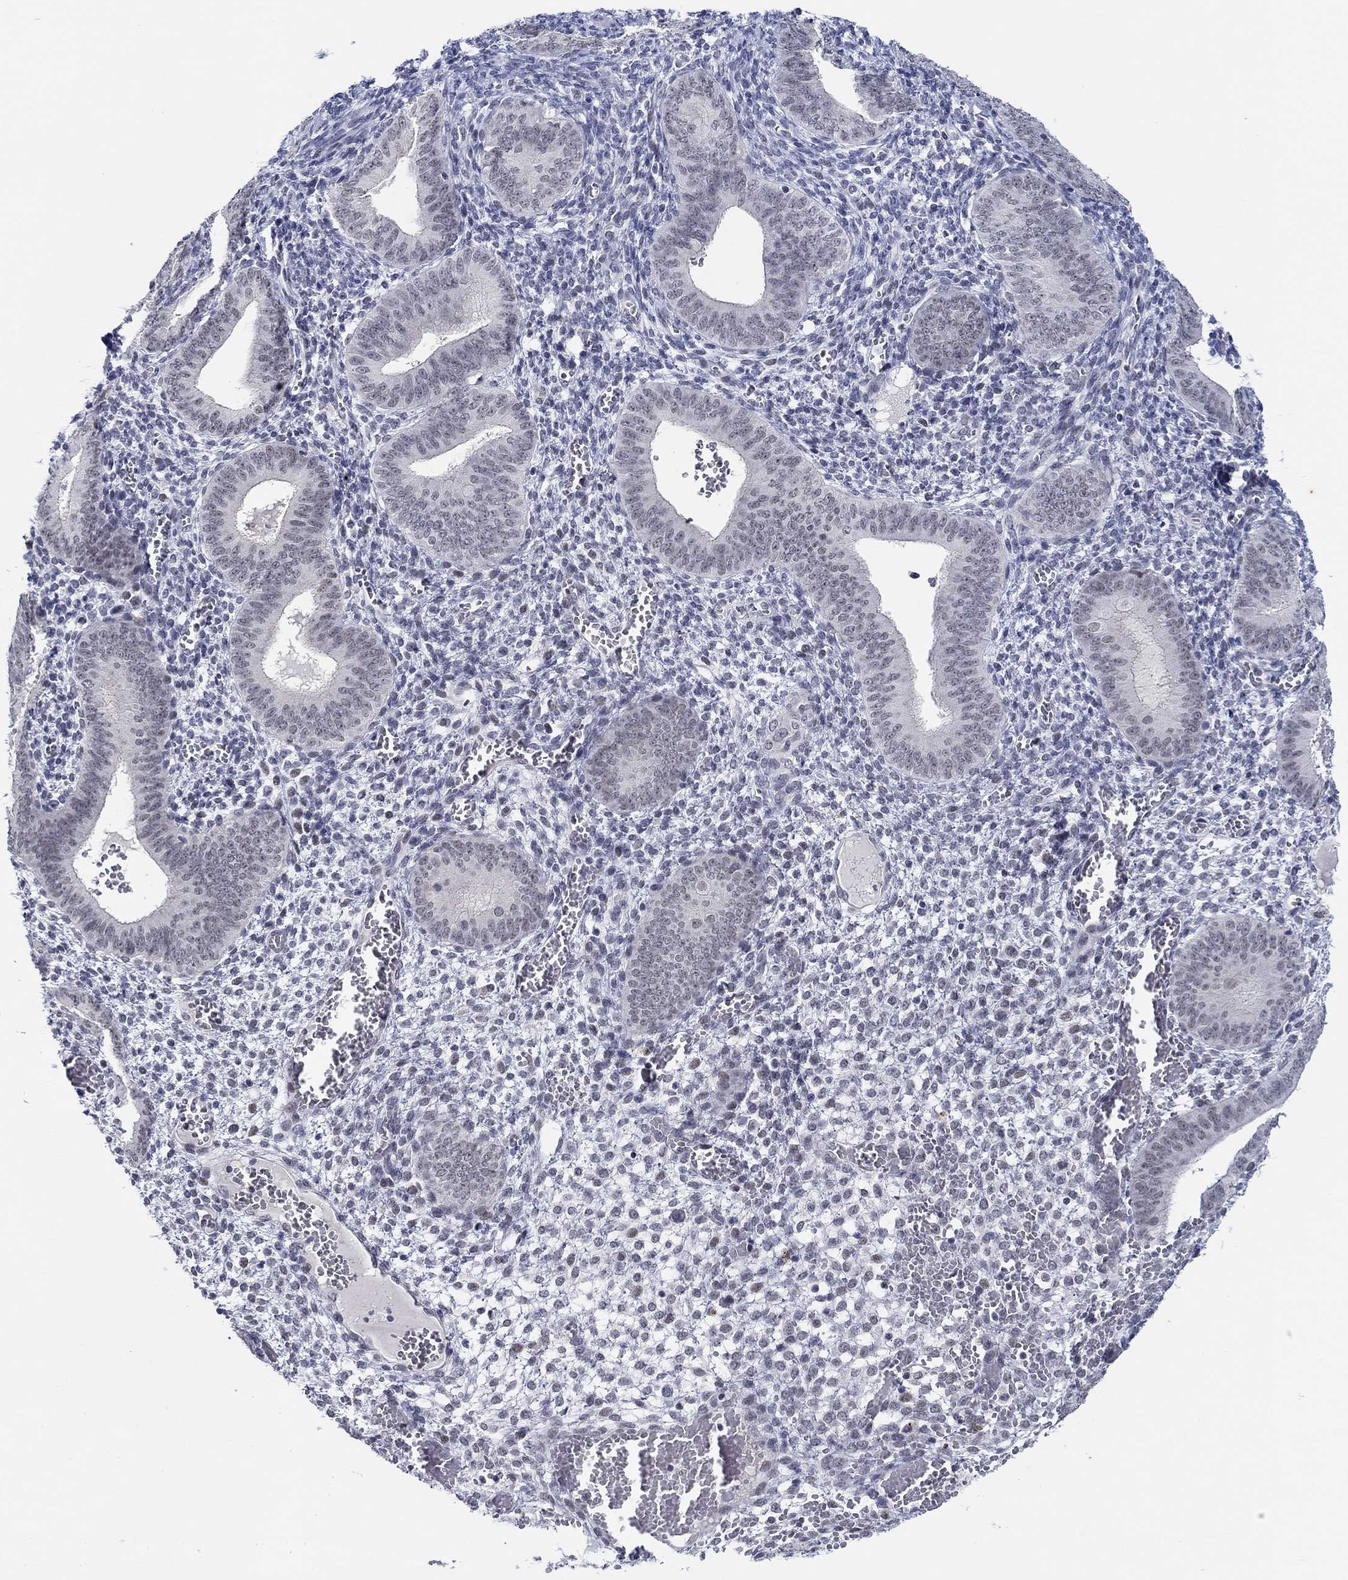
{"staining": {"intensity": "negative", "quantity": "none", "location": "none"}, "tissue": "endometrium", "cell_type": "Cells in endometrial stroma", "image_type": "normal", "snomed": [{"axis": "morphology", "description": "Normal tissue, NOS"}, {"axis": "topography", "description": "Endometrium"}], "caption": "Endometrium stained for a protein using immunohistochemistry demonstrates no positivity cells in endometrial stroma.", "gene": "SLC34A1", "patient": {"sex": "female", "age": 42}}